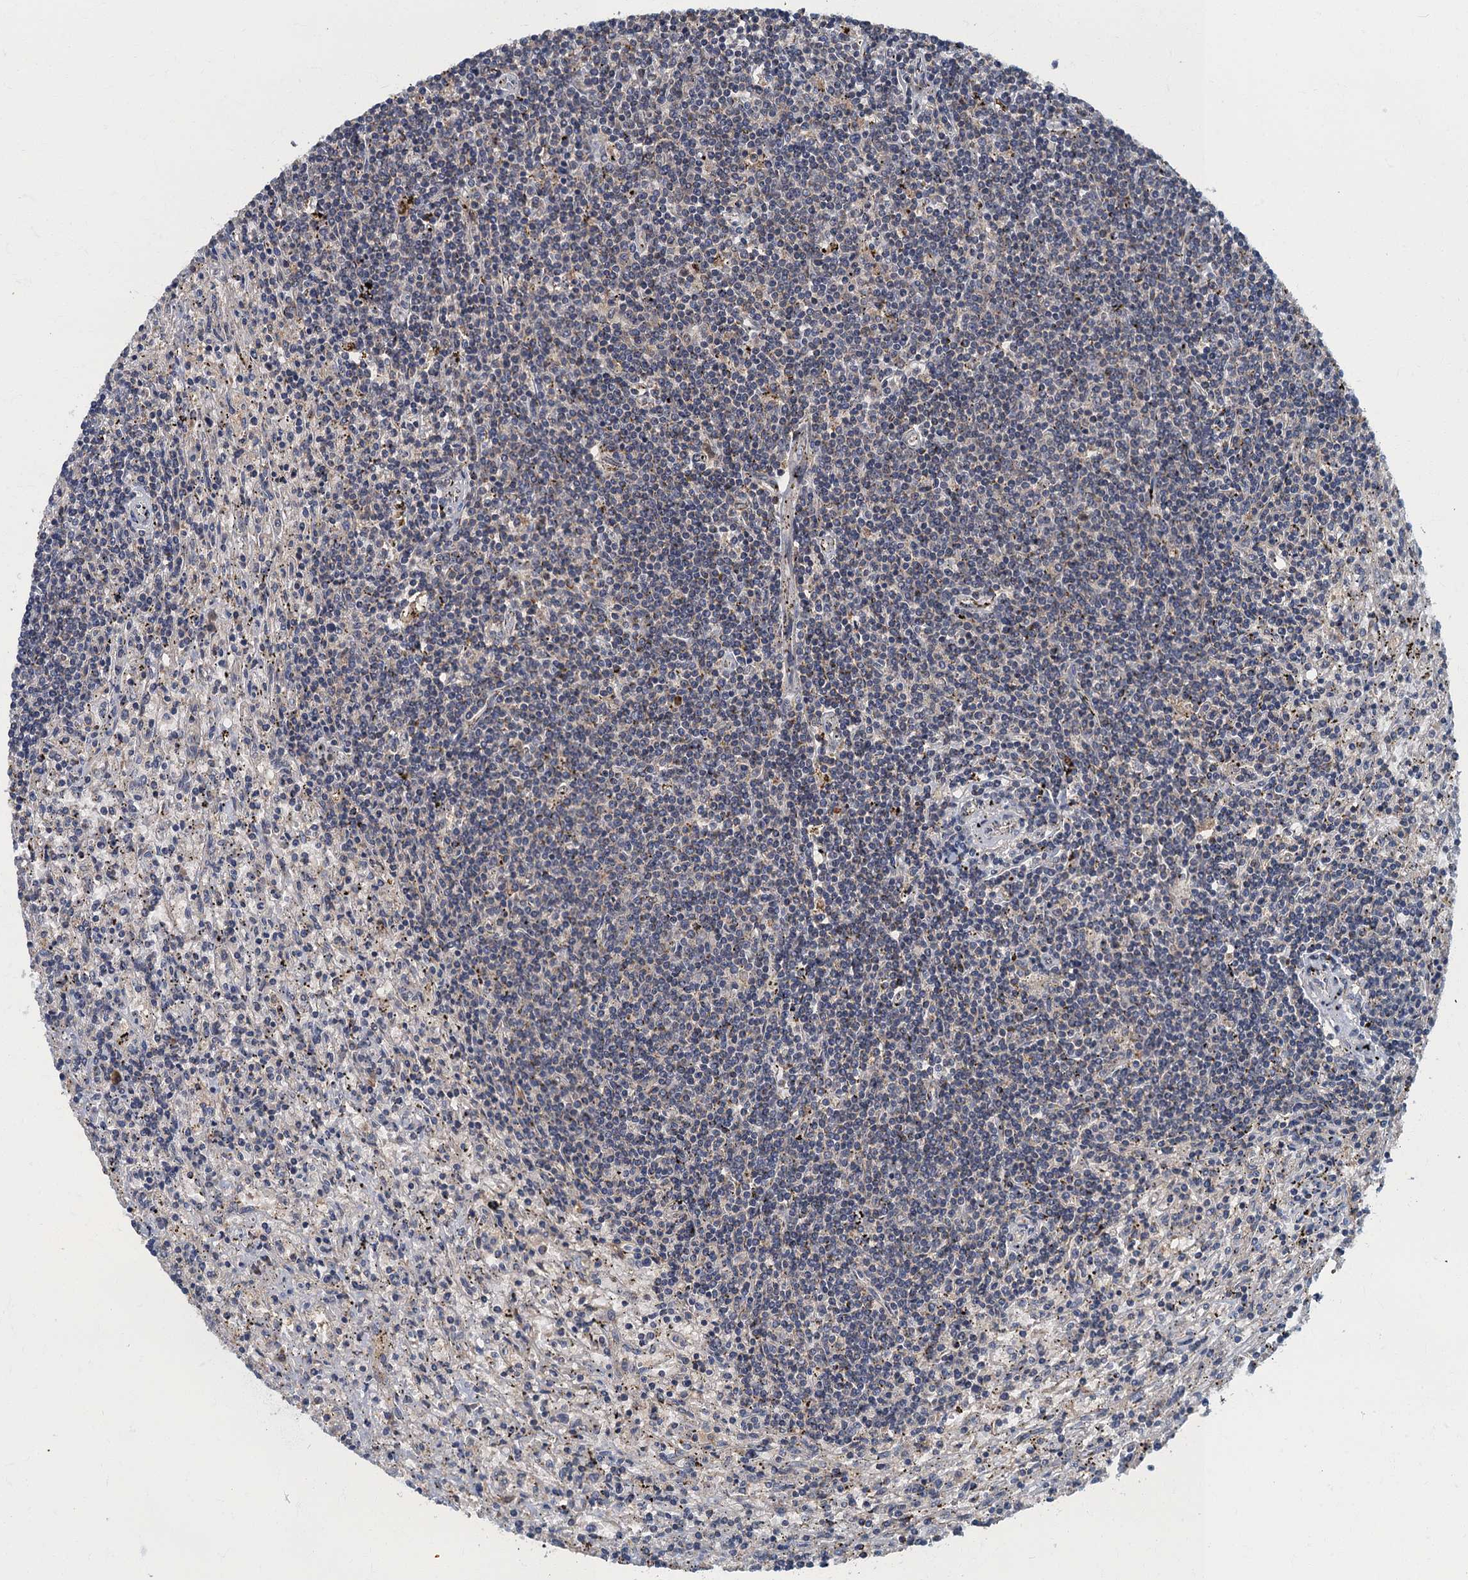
{"staining": {"intensity": "negative", "quantity": "none", "location": "none"}, "tissue": "lymphoma", "cell_type": "Tumor cells", "image_type": "cancer", "snomed": [{"axis": "morphology", "description": "Malignant lymphoma, non-Hodgkin's type, Low grade"}, {"axis": "topography", "description": "Spleen"}], "caption": "This is an IHC image of human malignant lymphoma, non-Hodgkin's type (low-grade). There is no staining in tumor cells.", "gene": "WDCP", "patient": {"sex": "male", "age": 76}}